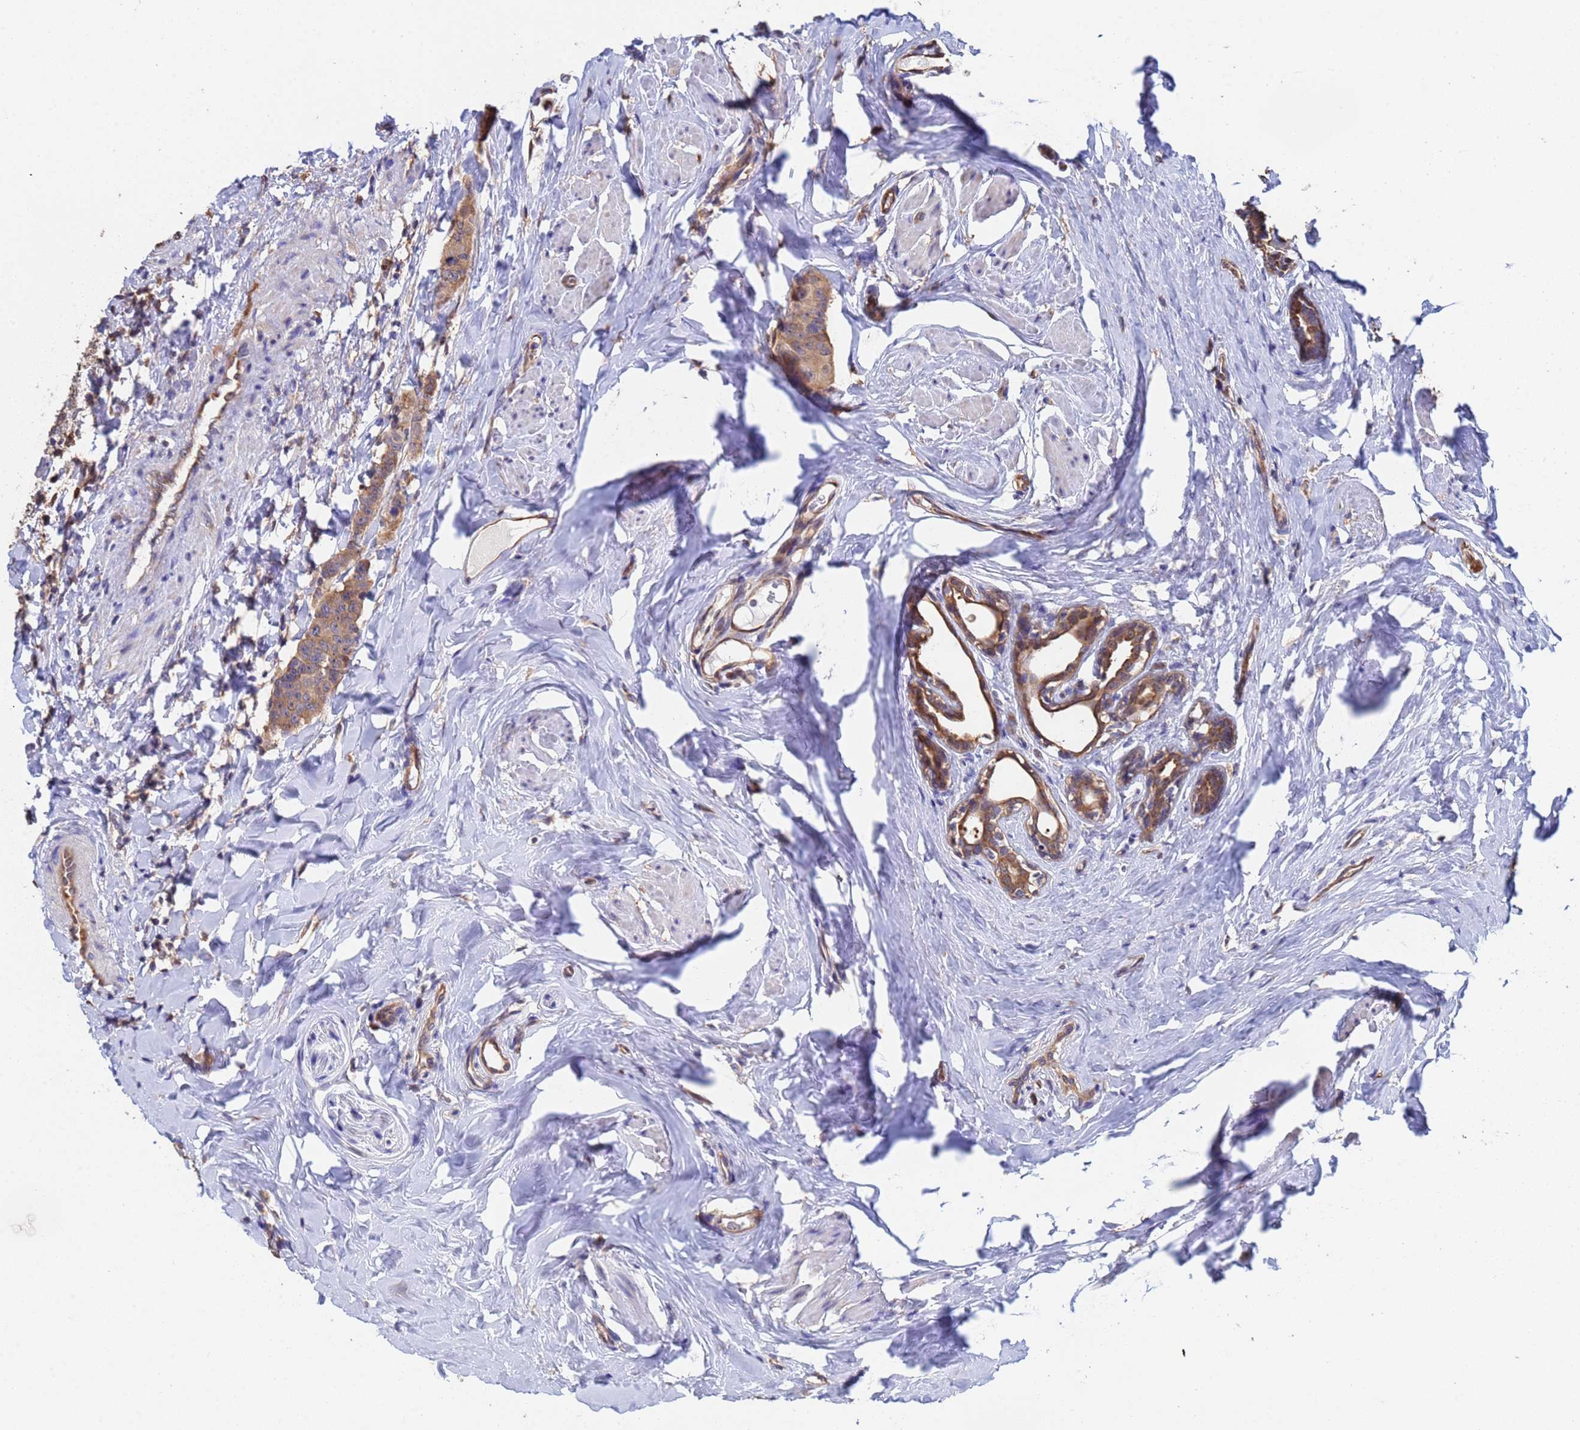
{"staining": {"intensity": "moderate", "quantity": ">75%", "location": "cytoplasmic/membranous"}, "tissue": "breast cancer", "cell_type": "Tumor cells", "image_type": "cancer", "snomed": [{"axis": "morphology", "description": "Duct carcinoma"}, {"axis": "topography", "description": "Breast"}], "caption": "Breast cancer stained with a protein marker displays moderate staining in tumor cells.", "gene": "FAM25A", "patient": {"sex": "female", "age": 40}}